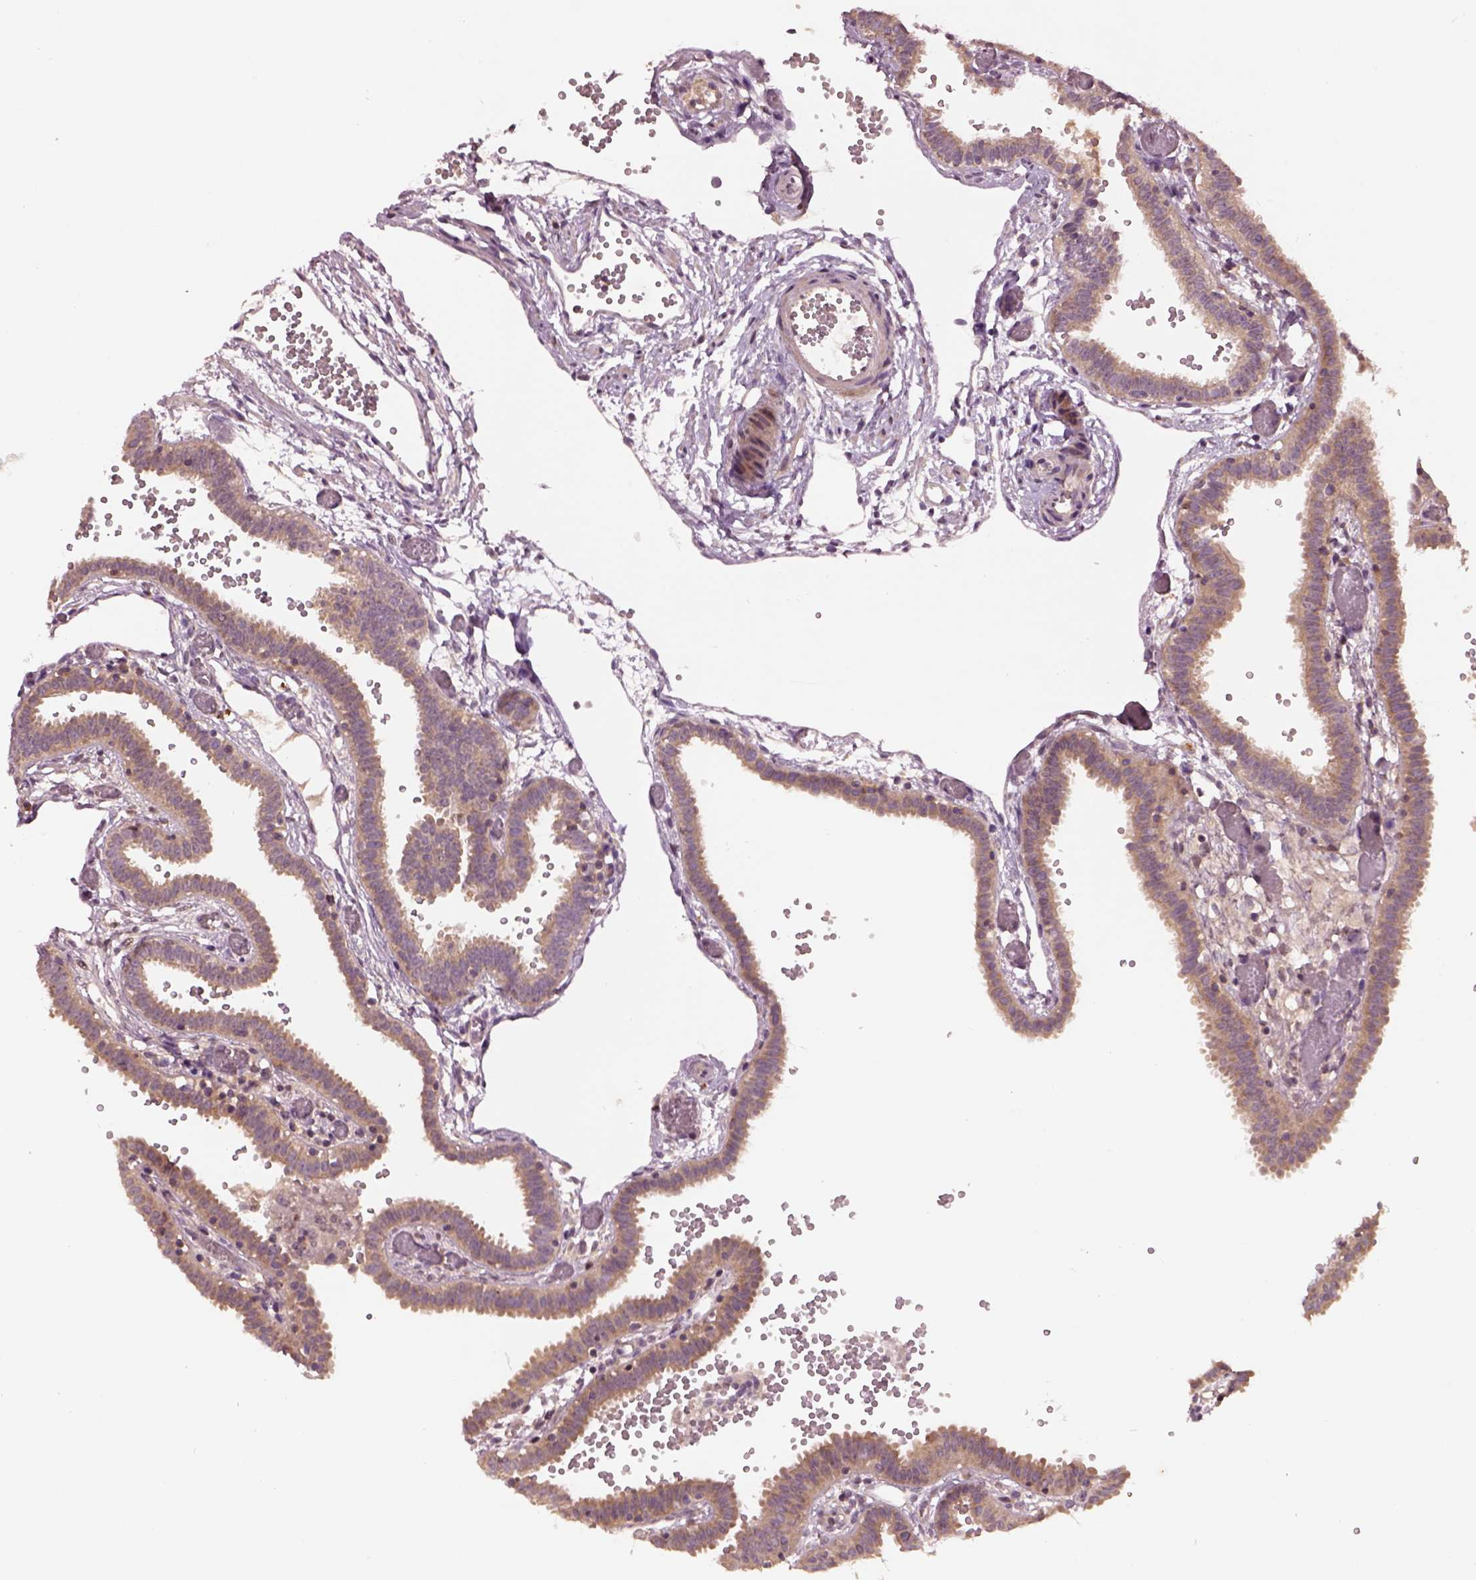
{"staining": {"intensity": "moderate", "quantity": ">75%", "location": "cytoplasmic/membranous"}, "tissue": "fallopian tube", "cell_type": "Glandular cells", "image_type": "normal", "snomed": [{"axis": "morphology", "description": "Normal tissue, NOS"}, {"axis": "topography", "description": "Fallopian tube"}], "caption": "A histopathology image of human fallopian tube stained for a protein demonstrates moderate cytoplasmic/membranous brown staining in glandular cells.", "gene": "MTHFS", "patient": {"sex": "female", "age": 37}}